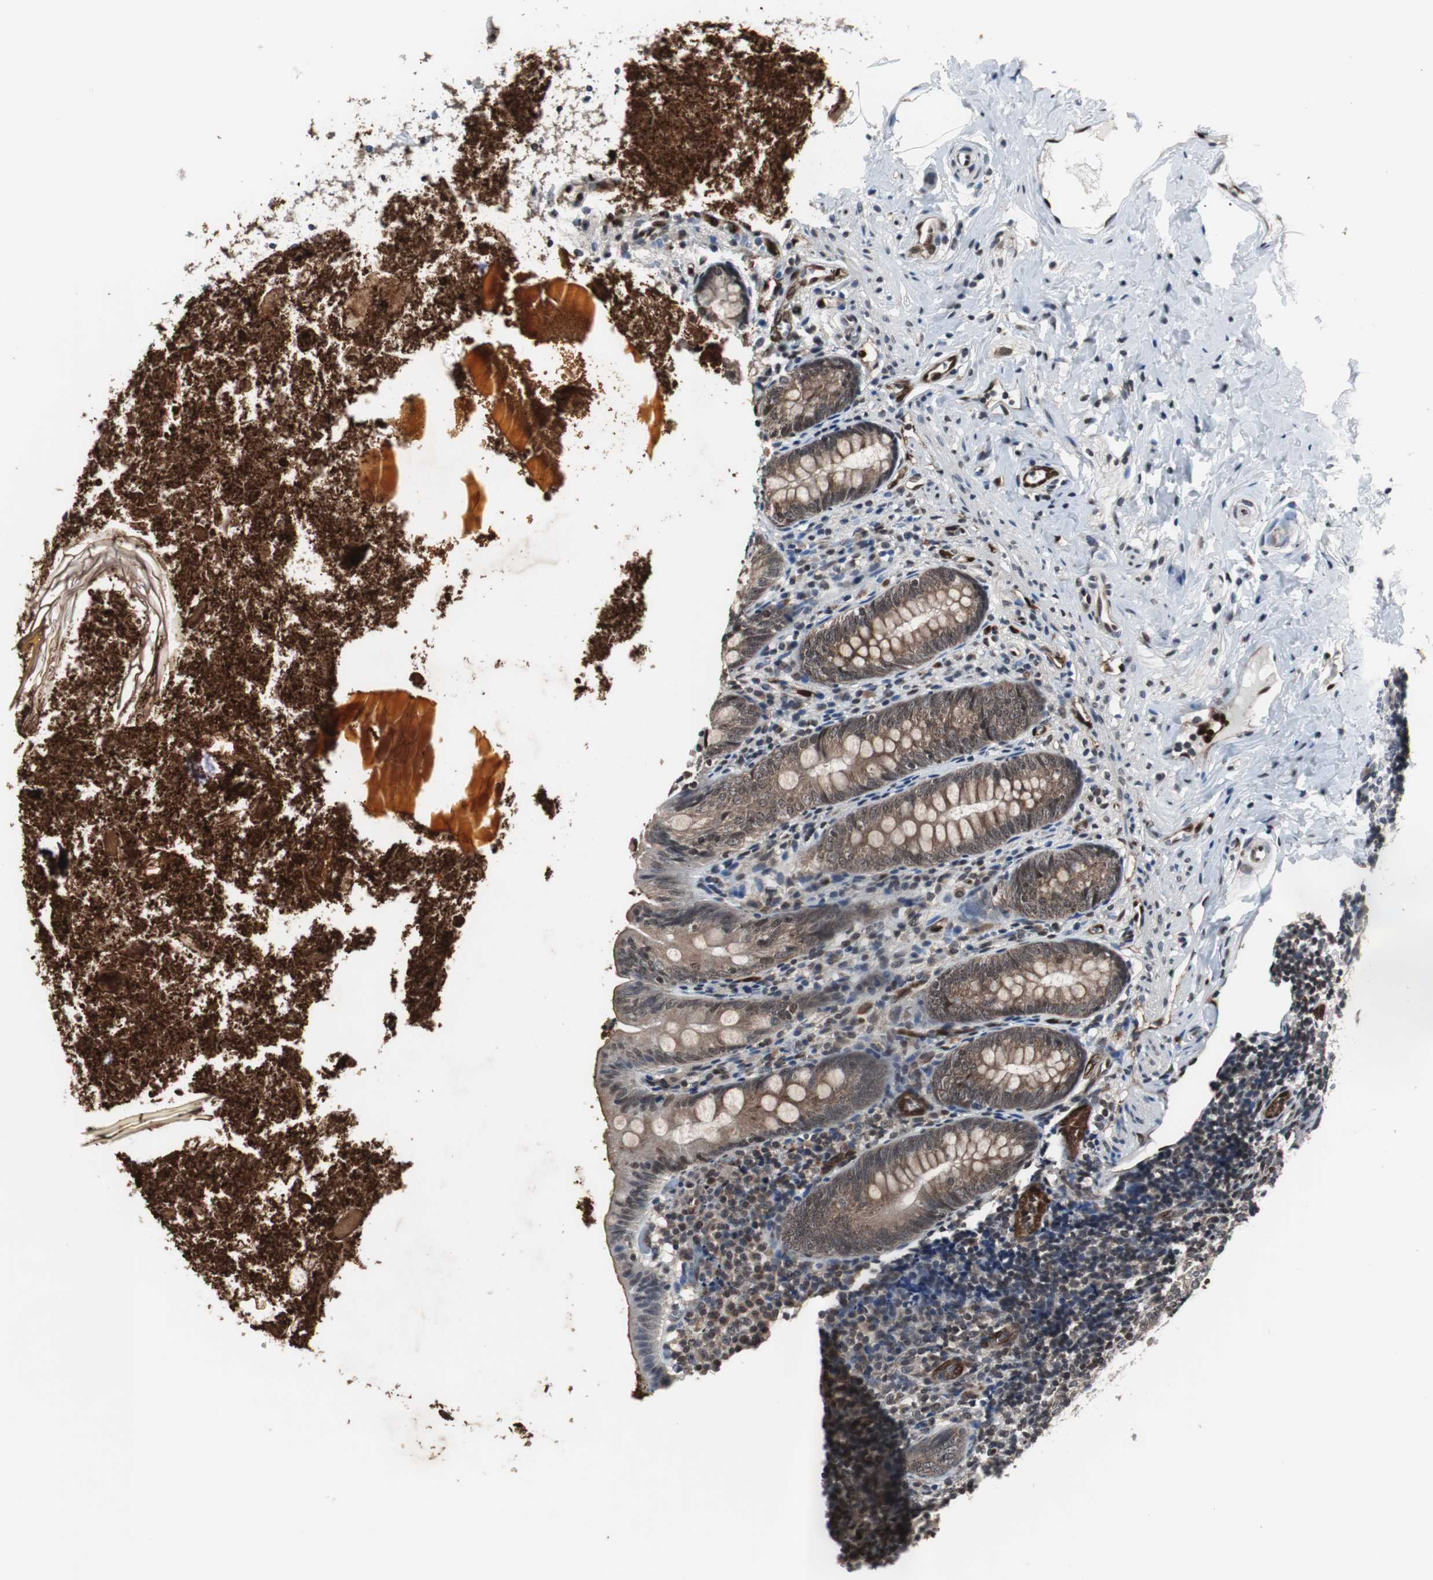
{"staining": {"intensity": "moderate", "quantity": ">75%", "location": "cytoplasmic/membranous"}, "tissue": "appendix", "cell_type": "Glandular cells", "image_type": "normal", "snomed": [{"axis": "morphology", "description": "Normal tissue, NOS"}, {"axis": "topography", "description": "Appendix"}], "caption": "This micrograph reveals normal appendix stained with immunohistochemistry to label a protein in brown. The cytoplasmic/membranous of glandular cells show moderate positivity for the protein. Nuclei are counter-stained blue.", "gene": "SMAD1", "patient": {"sex": "female", "age": 10}}